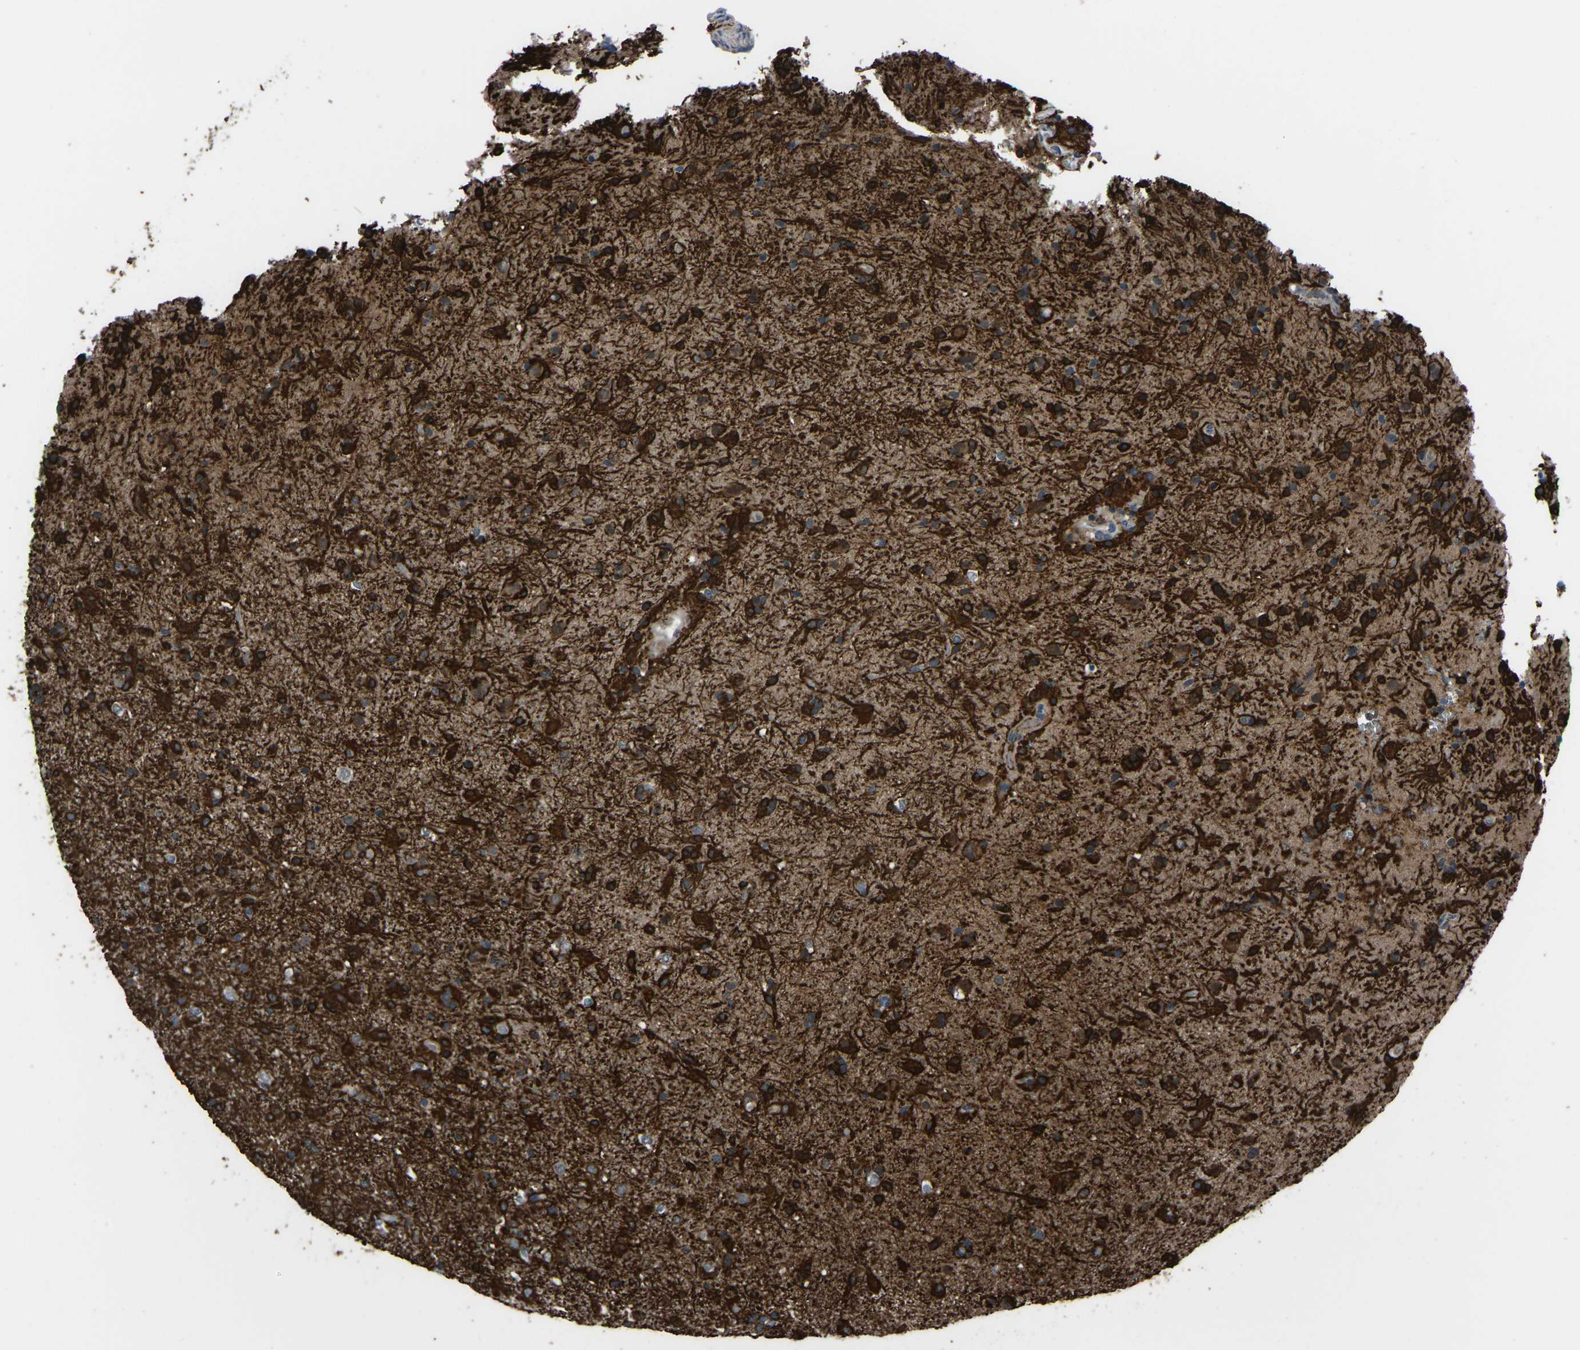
{"staining": {"intensity": "strong", "quantity": ">75%", "location": "cytoplasmic/membranous"}, "tissue": "glioma", "cell_type": "Tumor cells", "image_type": "cancer", "snomed": [{"axis": "morphology", "description": "Glioma, malignant, Low grade"}, {"axis": "topography", "description": "Brain"}], "caption": "The micrograph reveals a brown stain indicating the presence of a protein in the cytoplasmic/membranous of tumor cells in glioma.", "gene": "CDK2AP1", "patient": {"sex": "male", "age": 65}}